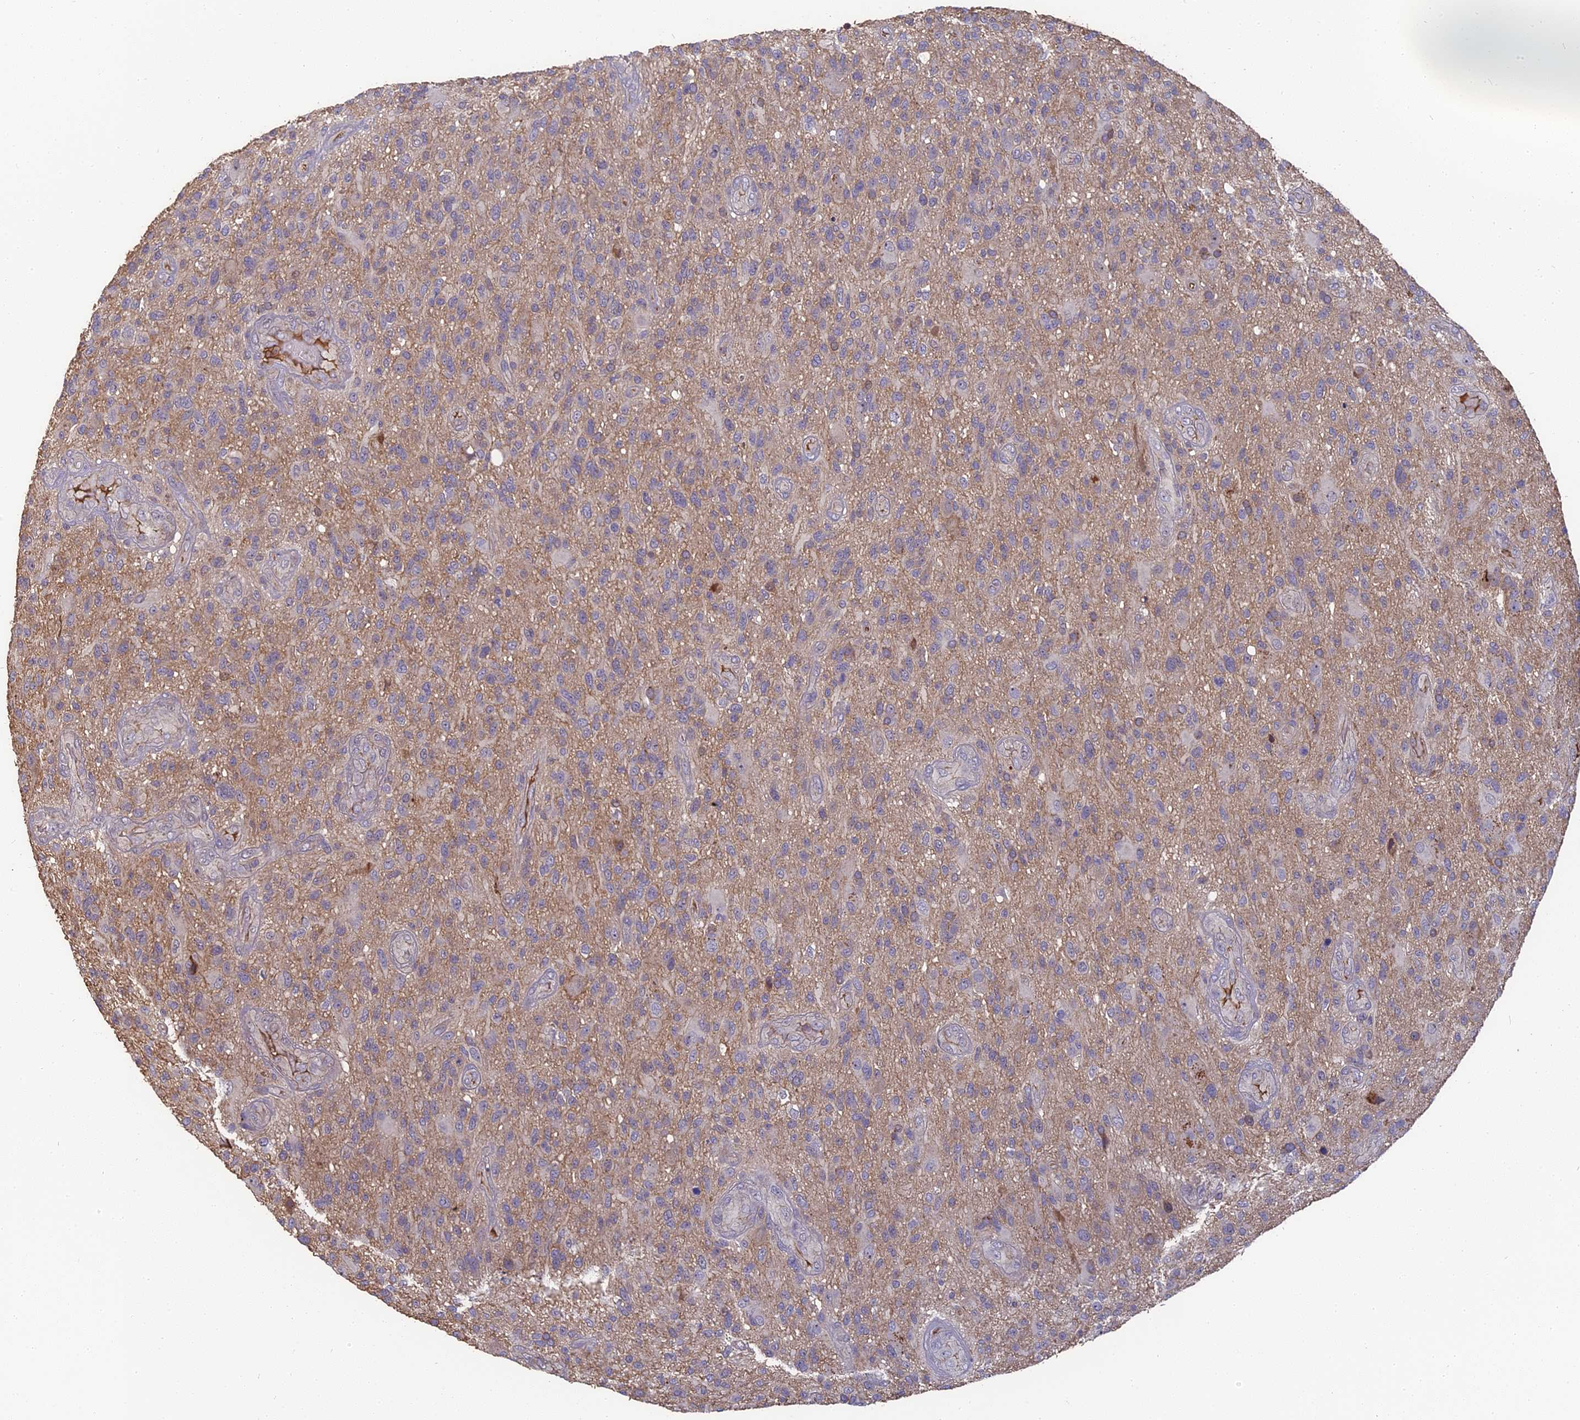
{"staining": {"intensity": "negative", "quantity": "none", "location": "none"}, "tissue": "glioma", "cell_type": "Tumor cells", "image_type": "cancer", "snomed": [{"axis": "morphology", "description": "Glioma, malignant, High grade"}, {"axis": "topography", "description": "Brain"}], "caption": "Glioma was stained to show a protein in brown. There is no significant expression in tumor cells.", "gene": "ERMAP", "patient": {"sex": "male", "age": 47}}